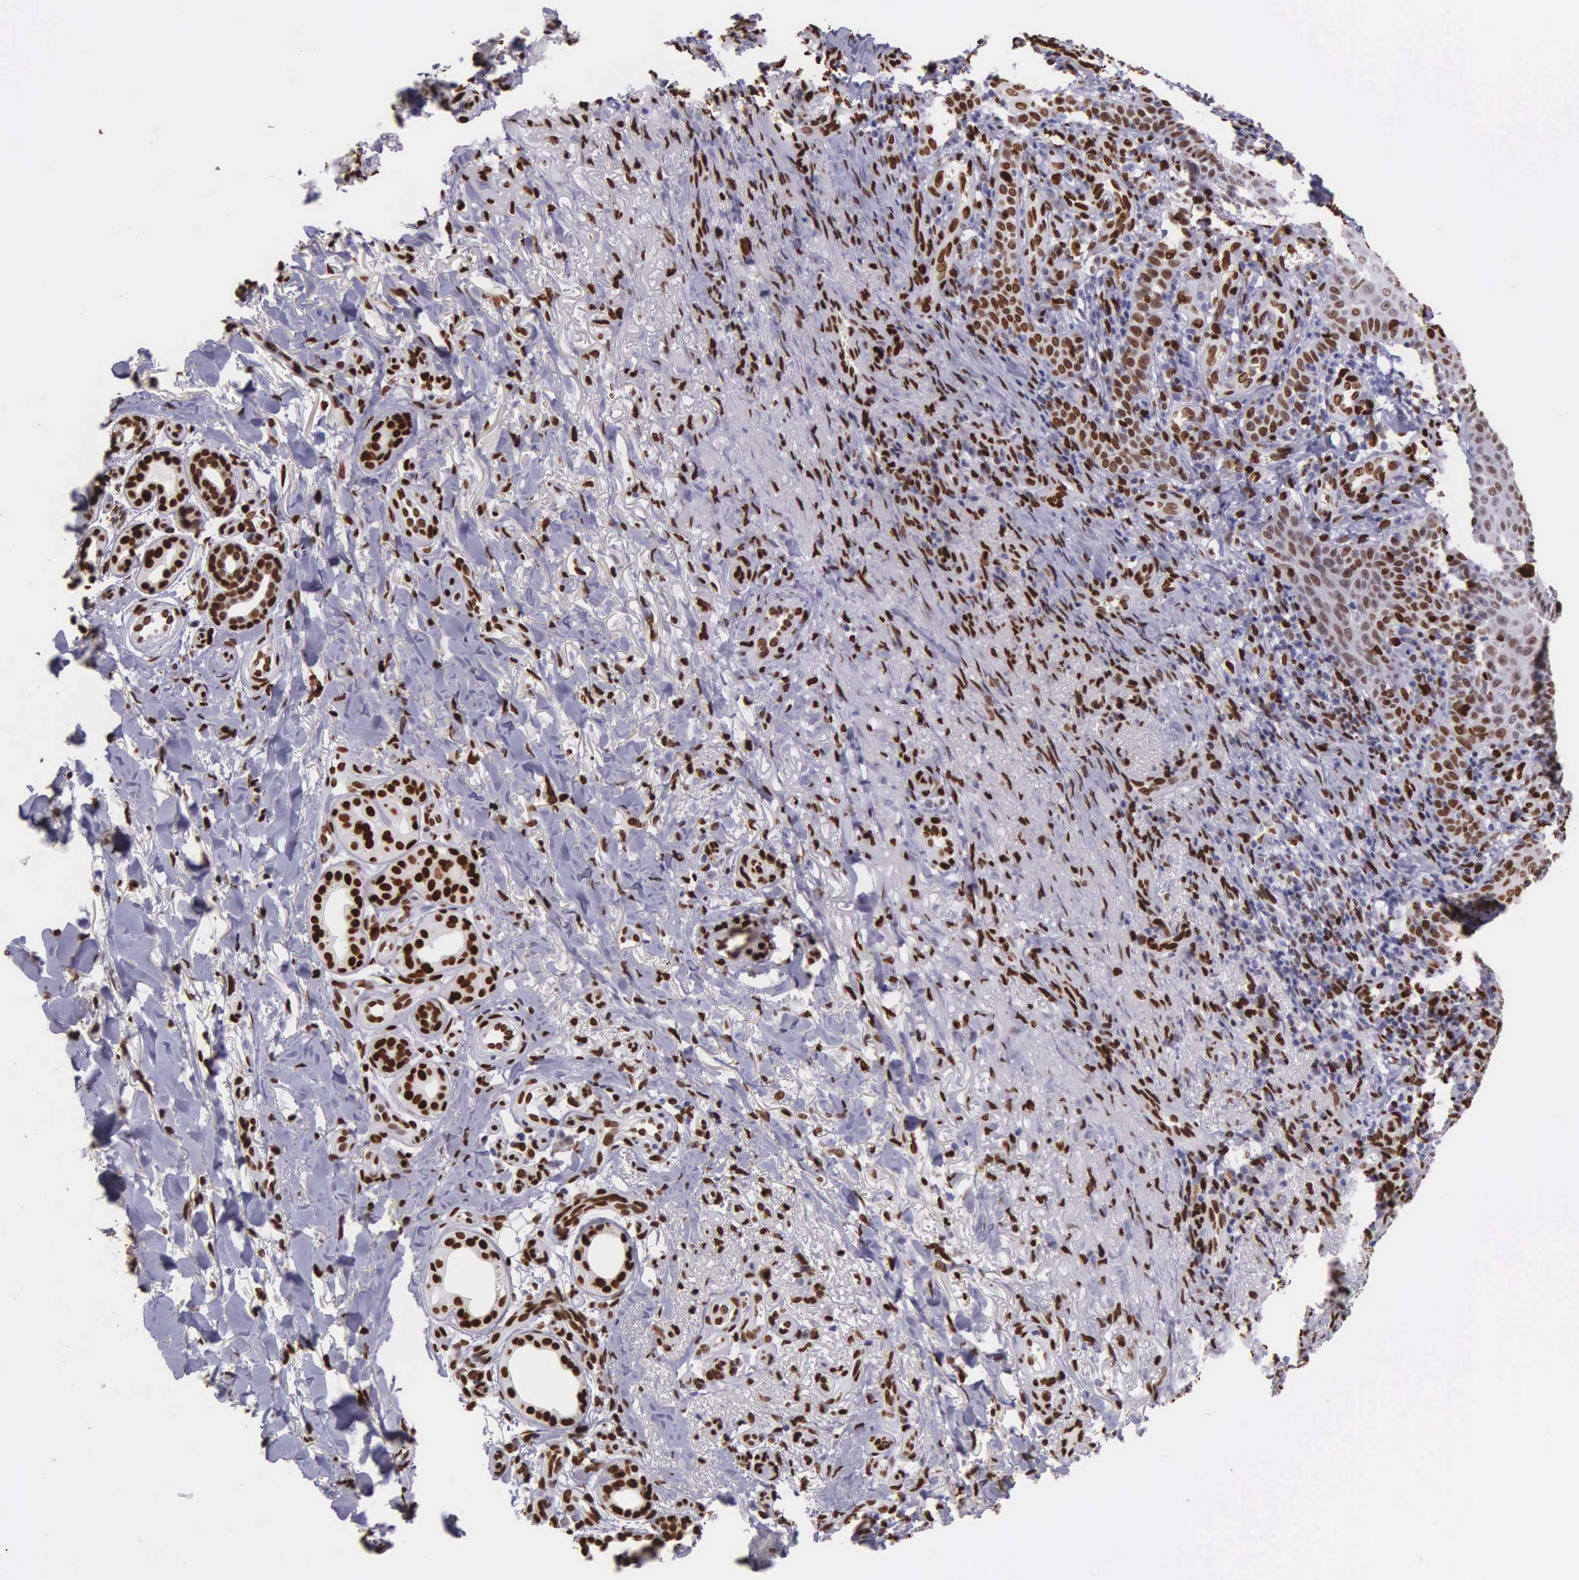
{"staining": {"intensity": "strong", "quantity": ">75%", "location": "nuclear"}, "tissue": "skin cancer", "cell_type": "Tumor cells", "image_type": "cancer", "snomed": [{"axis": "morphology", "description": "Basal cell carcinoma"}, {"axis": "topography", "description": "Skin"}], "caption": "IHC (DAB) staining of skin basal cell carcinoma shows strong nuclear protein expression in approximately >75% of tumor cells.", "gene": "H1-0", "patient": {"sex": "male", "age": 81}}